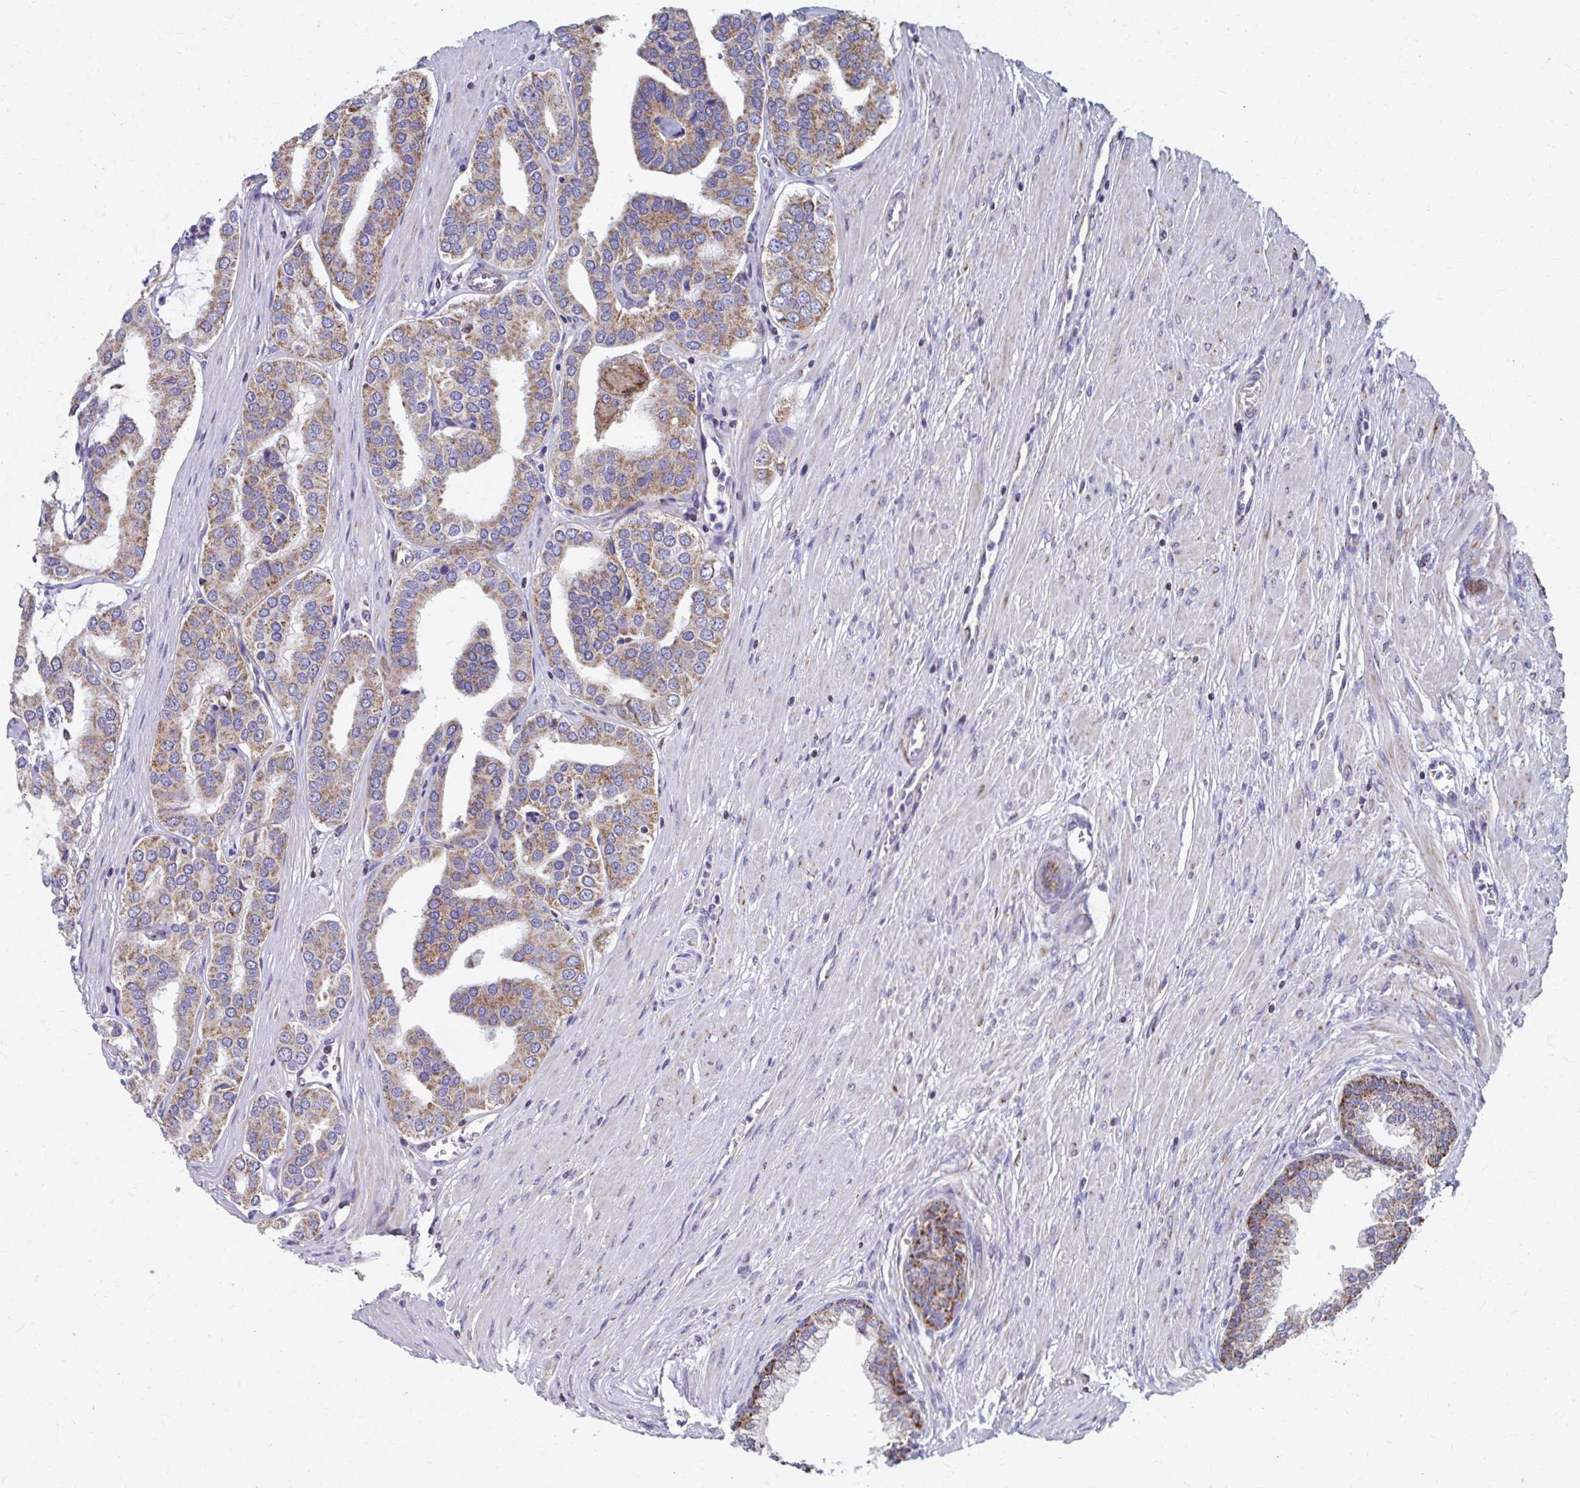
{"staining": {"intensity": "moderate", "quantity": ">75%", "location": "cytoplasmic/membranous"}, "tissue": "prostate cancer", "cell_type": "Tumor cells", "image_type": "cancer", "snomed": [{"axis": "morphology", "description": "Adenocarcinoma, High grade"}, {"axis": "topography", "description": "Prostate"}], "caption": "Immunohistochemical staining of high-grade adenocarcinoma (prostate) reveals medium levels of moderate cytoplasmic/membranous protein positivity in about >75% of tumor cells.", "gene": "RCC1L", "patient": {"sex": "male", "age": 58}}